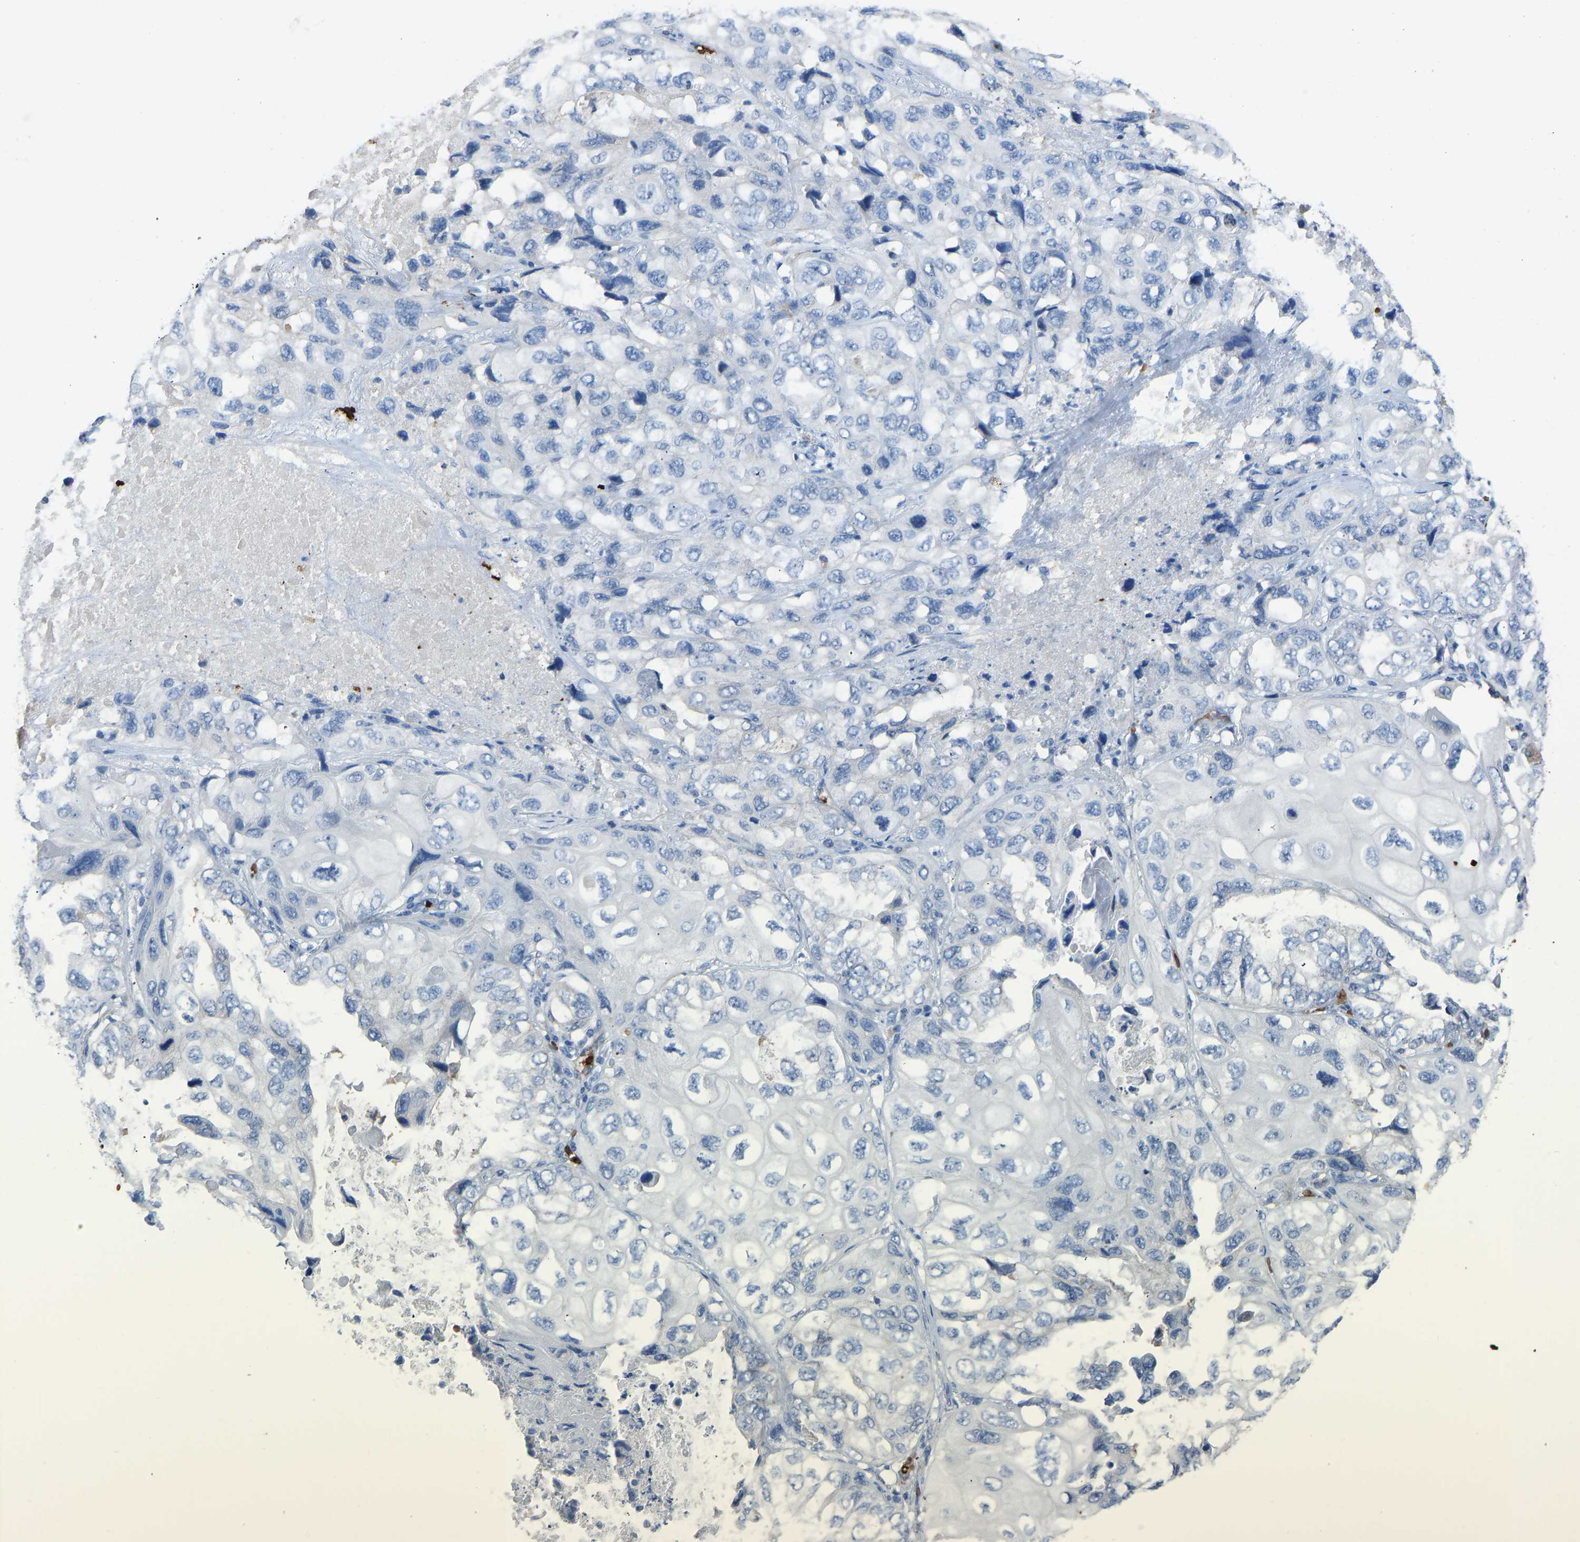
{"staining": {"intensity": "negative", "quantity": "none", "location": "none"}, "tissue": "lung cancer", "cell_type": "Tumor cells", "image_type": "cancer", "snomed": [{"axis": "morphology", "description": "Squamous cell carcinoma, NOS"}, {"axis": "topography", "description": "Lung"}], "caption": "This is a micrograph of IHC staining of squamous cell carcinoma (lung), which shows no expression in tumor cells. The staining was performed using DAB (3,3'-diaminobenzidine) to visualize the protein expression in brown, while the nuclei were stained in blue with hematoxylin (Magnification: 20x).", "gene": "PIGS", "patient": {"sex": "female", "age": 73}}